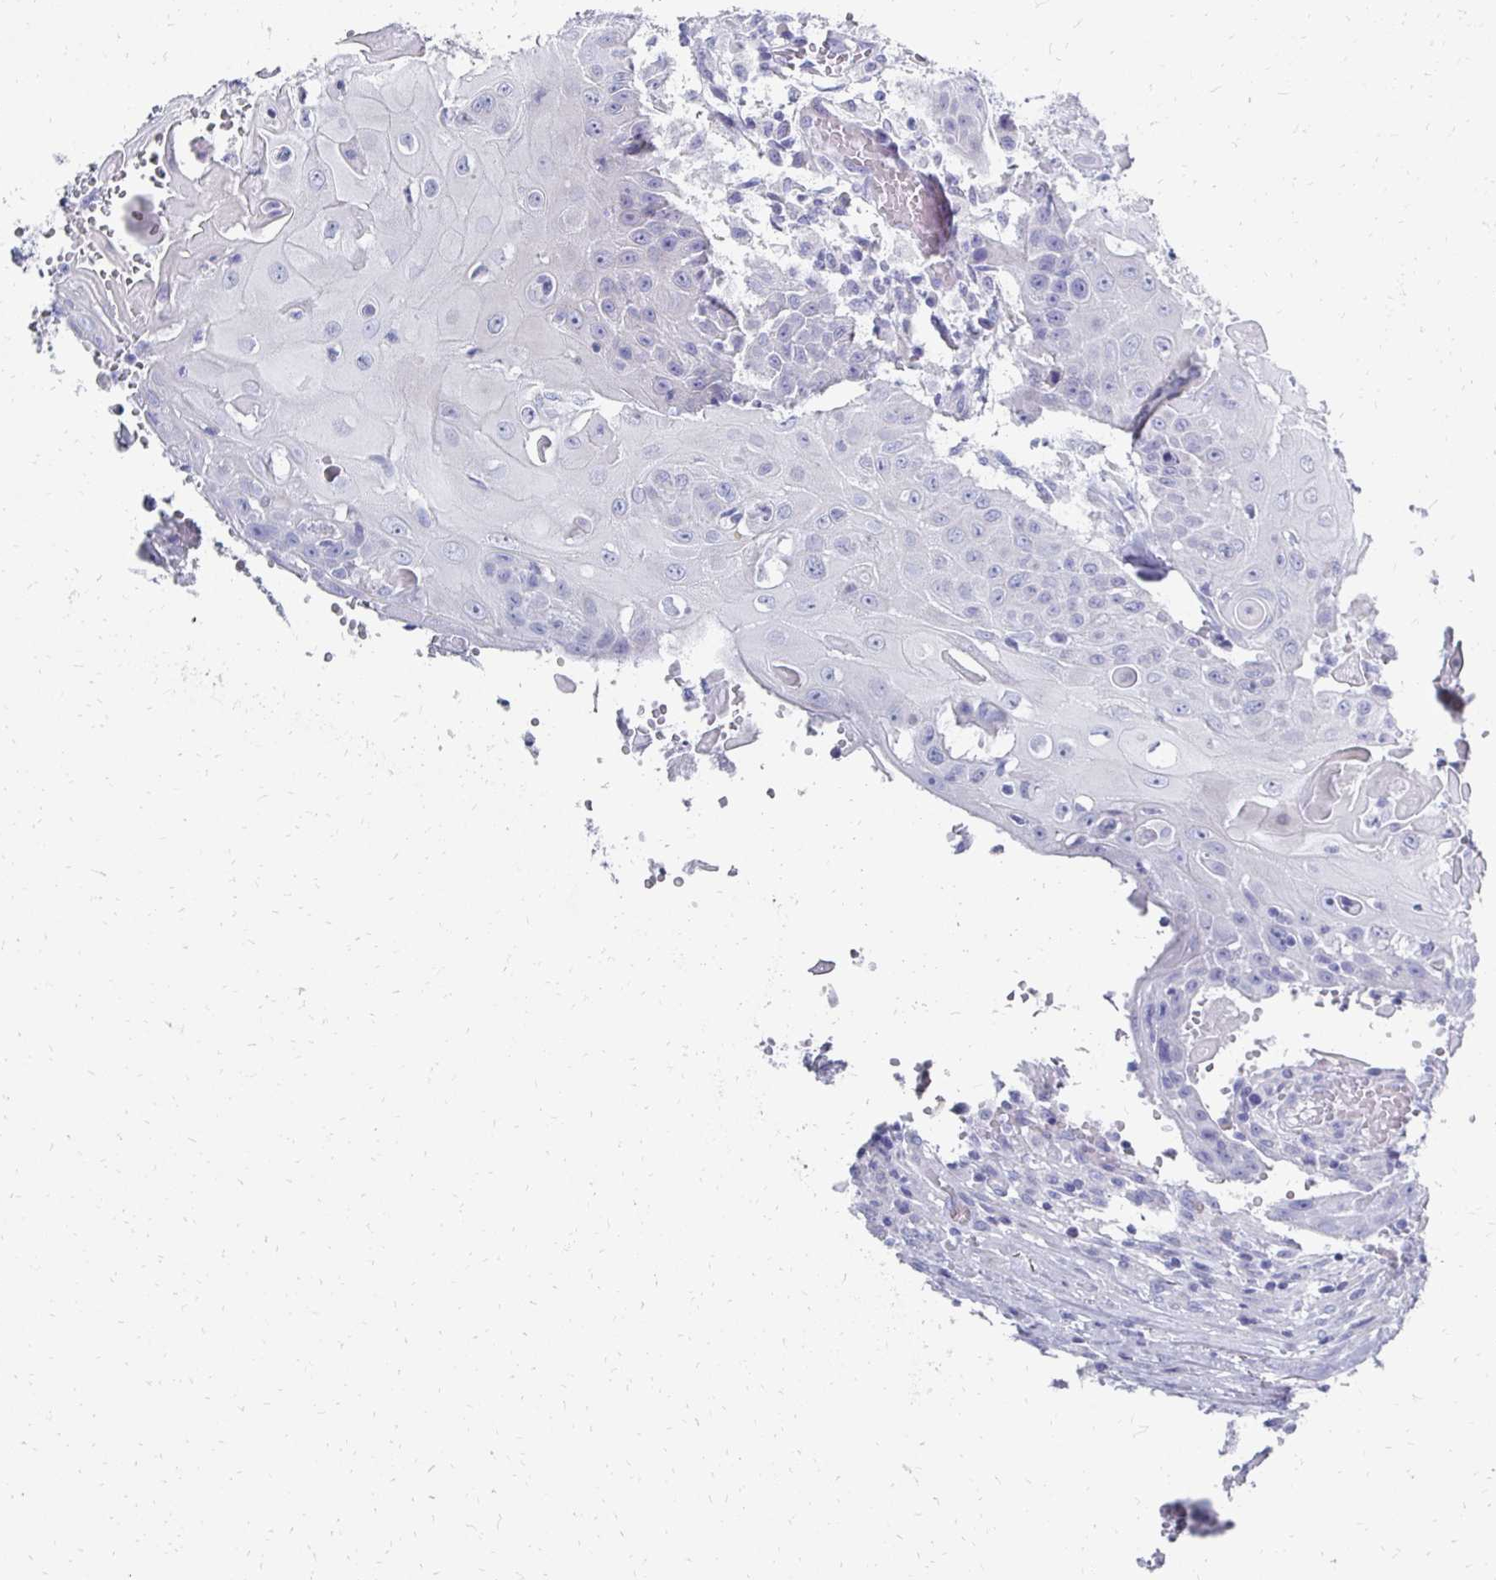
{"staining": {"intensity": "negative", "quantity": "none", "location": "none"}, "tissue": "head and neck cancer", "cell_type": "Tumor cells", "image_type": "cancer", "snomed": [{"axis": "morphology", "description": "Normal tissue, NOS"}, {"axis": "morphology", "description": "Squamous cell carcinoma, NOS"}, {"axis": "topography", "description": "Oral tissue"}, {"axis": "topography", "description": "Head-Neck"}], "caption": "Tumor cells are negative for protein expression in human squamous cell carcinoma (head and neck).", "gene": "SYCP3", "patient": {"sex": "female", "age": 55}}